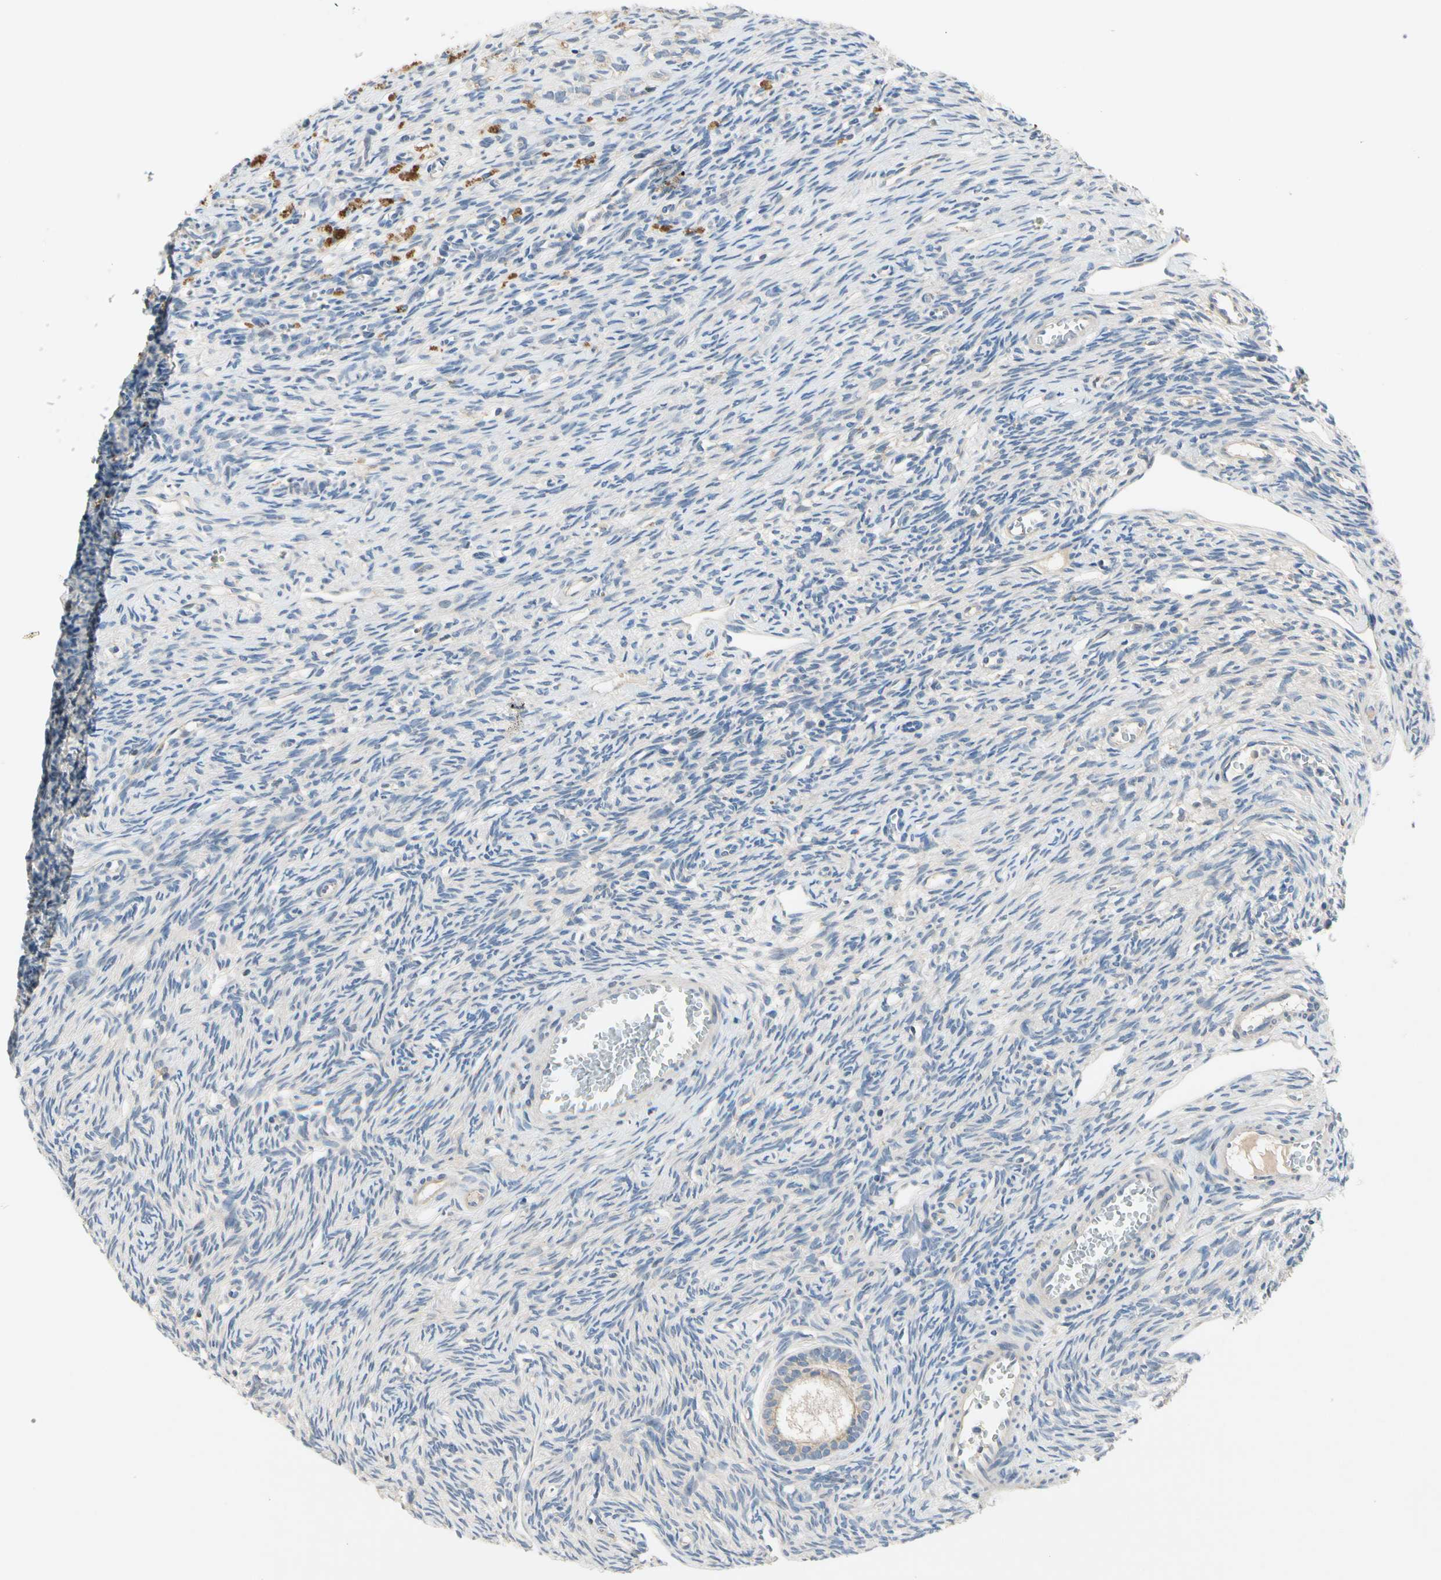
{"staining": {"intensity": "negative", "quantity": "none", "location": "none"}, "tissue": "ovary", "cell_type": "Ovarian stroma cells", "image_type": "normal", "snomed": [{"axis": "morphology", "description": "Normal tissue, NOS"}, {"axis": "topography", "description": "Ovary"}], "caption": "Ovary was stained to show a protein in brown. There is no significant expression in ovarian stroma cells. (IHC, brightfield microscopy, high magnification).", "gene": "GAS6", "patient": {"sex": "female", "age": 33}}